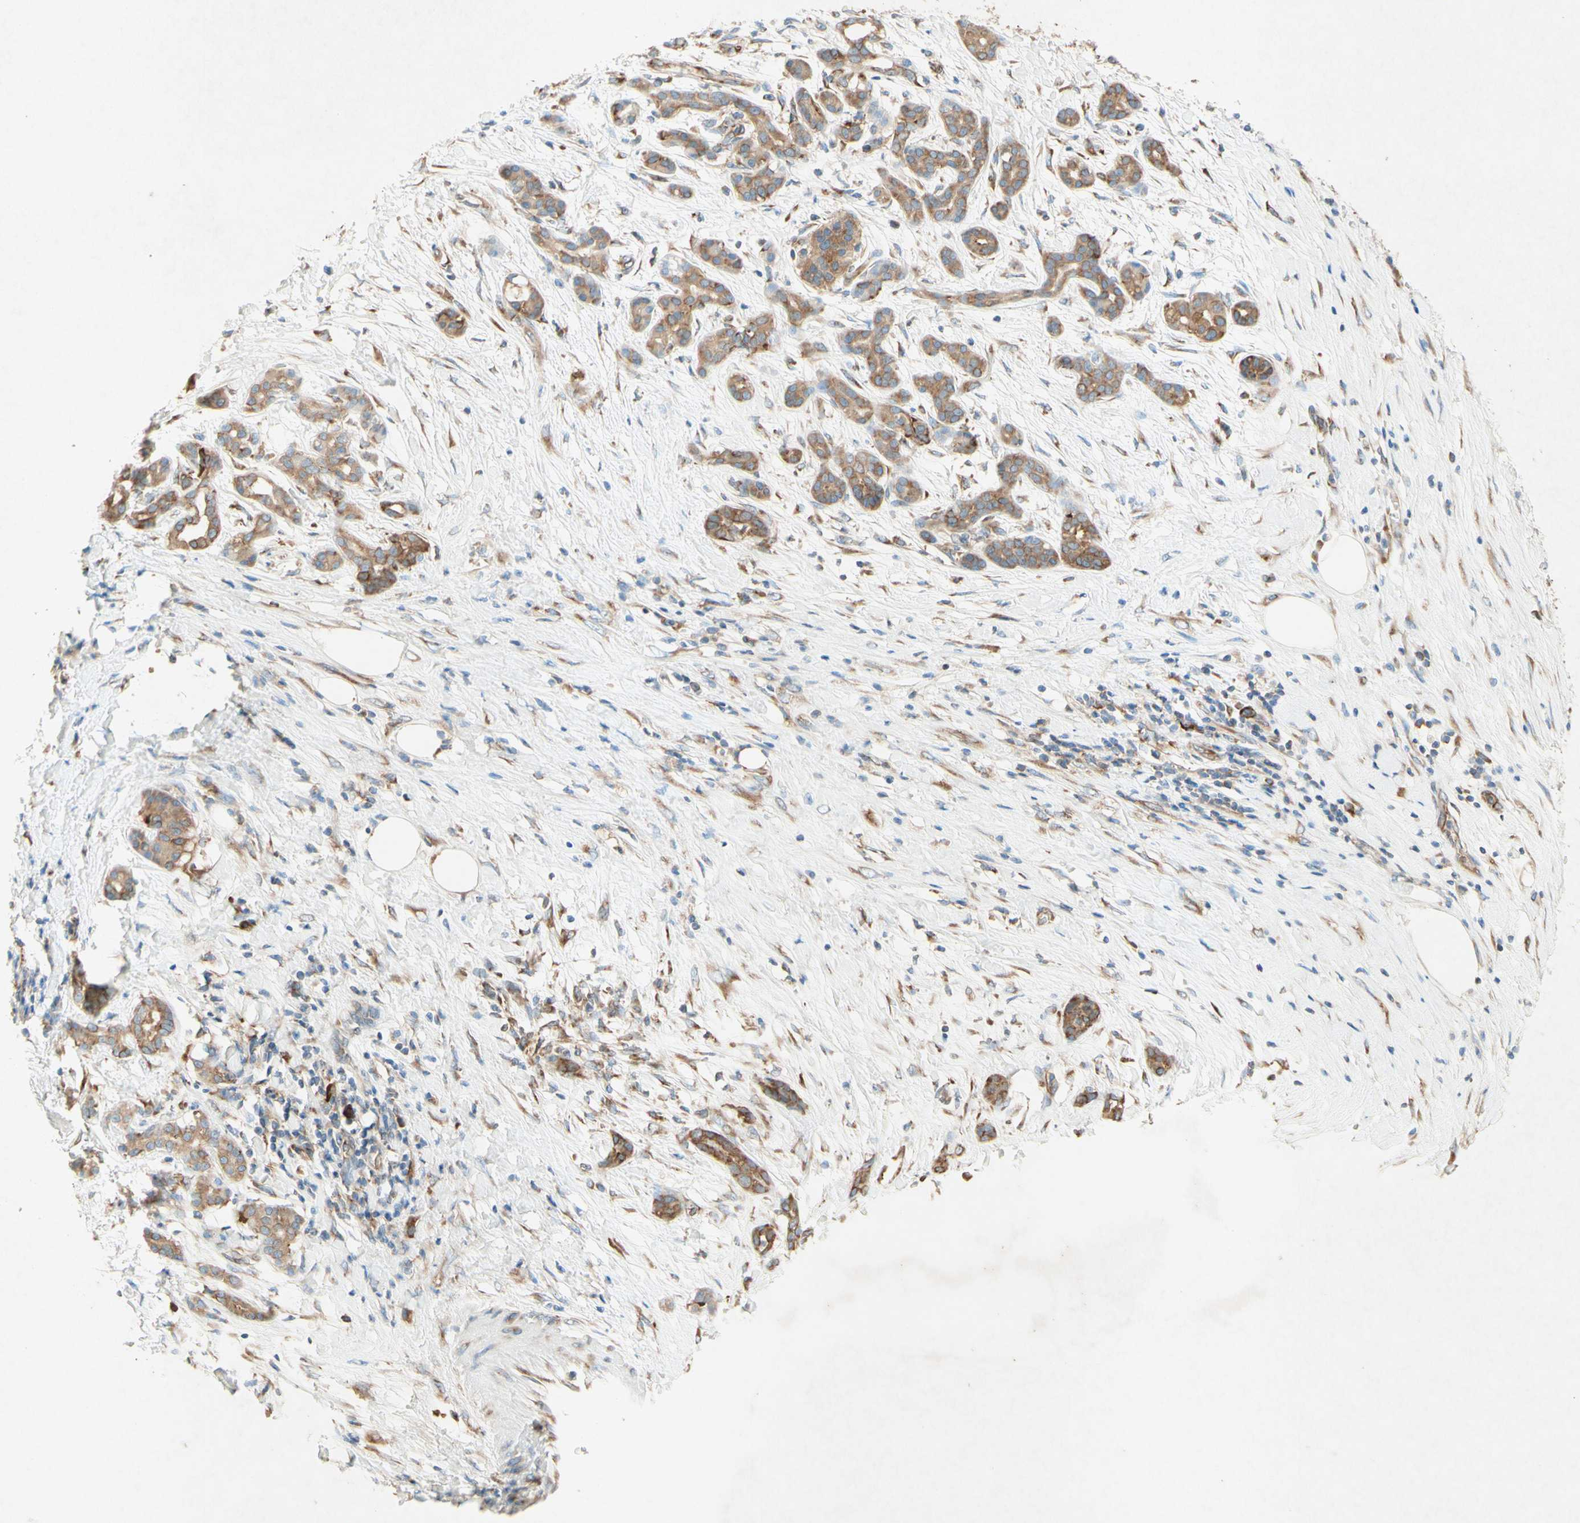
{"staining": {"intensity": "moderate", "quantity": ">75%", "location": "cytoplasmic/membranous"}, "tissue": "pancreatic cancer", "cell_type": "Tumor cells", "image_type": "cancer", "snomed": [{"axis": "morphology", "description": "Adenocarcinoma, NOS"}, {"axis": "topography", "description": "Pancreas"}], "caption": "Immunohistochemistry (DAB (3,3'-diaminobenzidine)) staining of human pancreatic cancer (adenocarcinoma) shows moderate cytoplasmic/membranous protein staining in about >75% of tumor cells.", "gene": "PABPC1", "patient": {"sex": "male", "age": 41}}